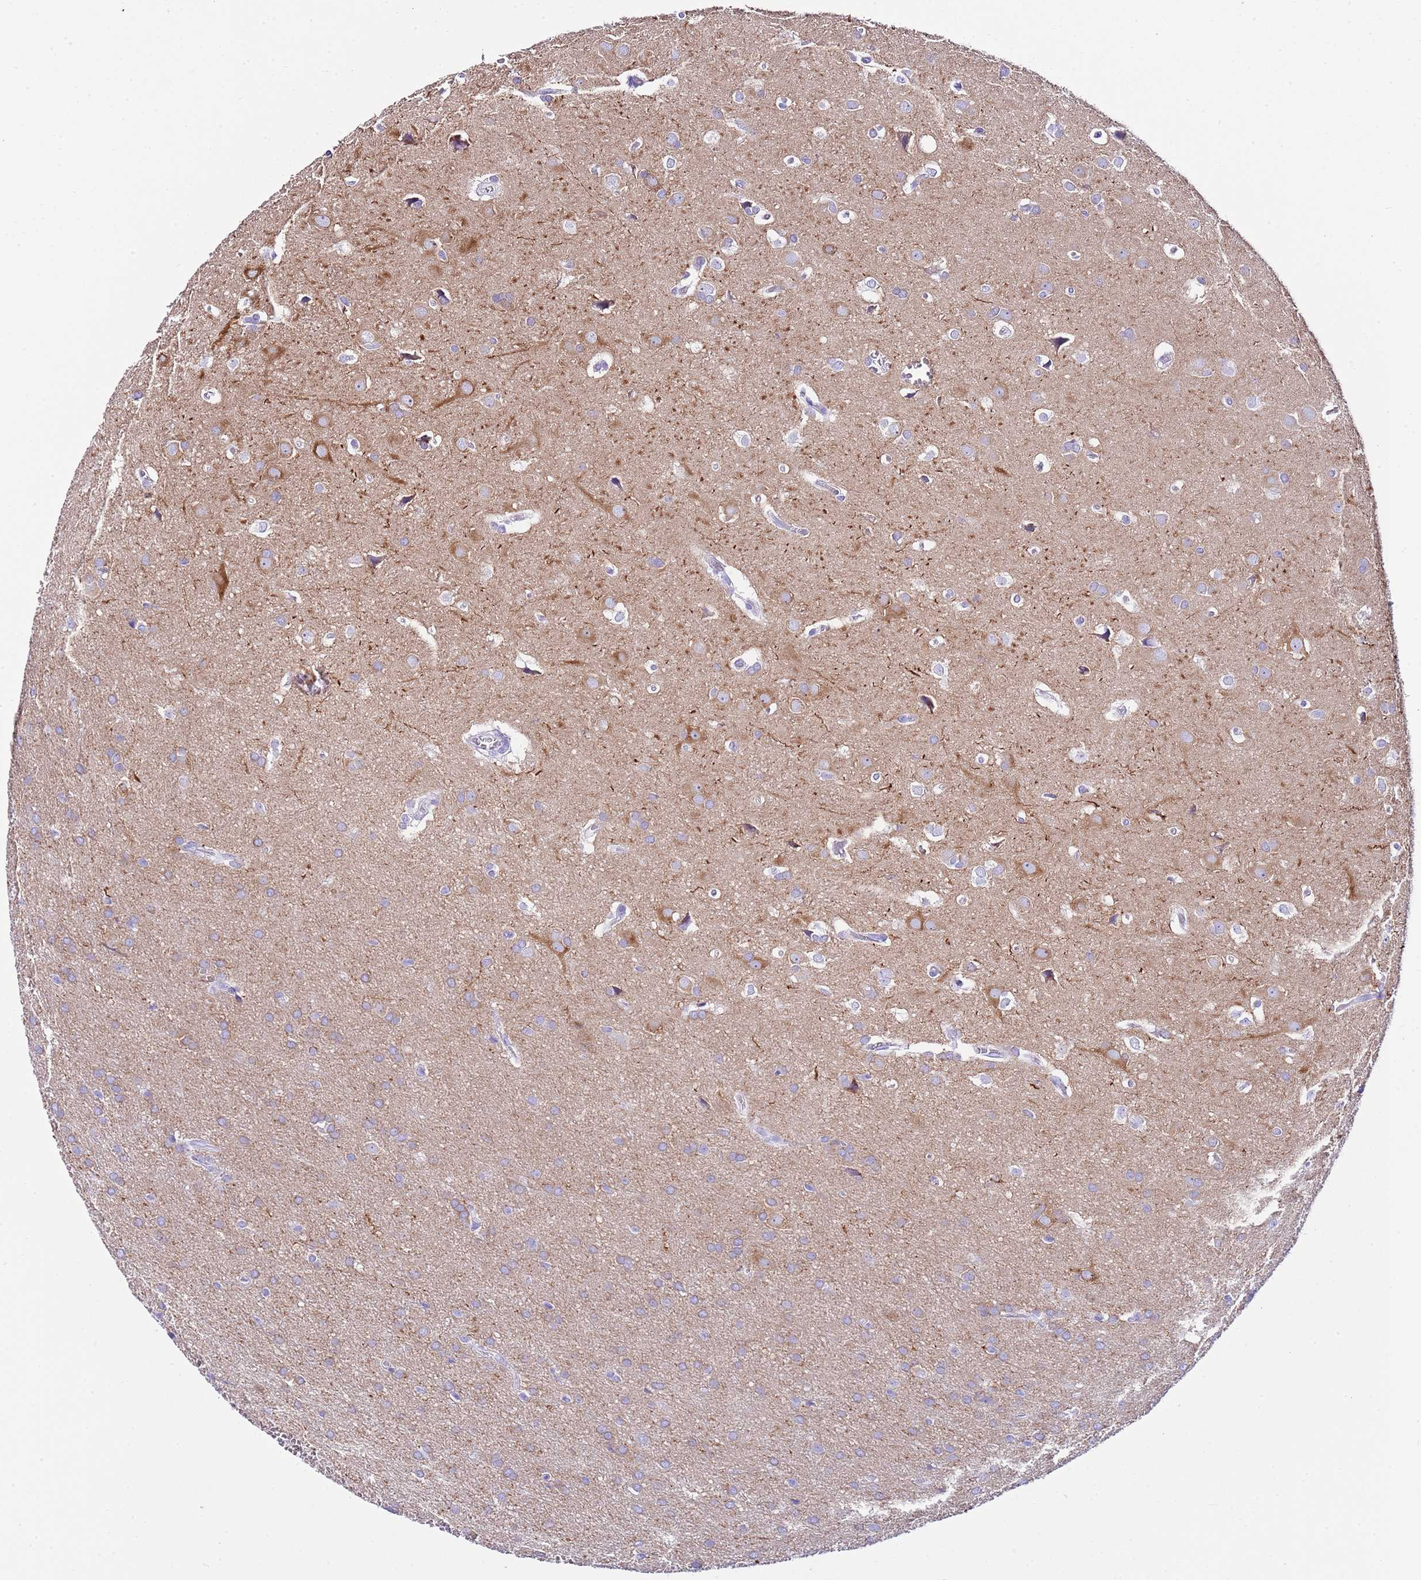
{"staining": {"intensity": "negative", "quantity": "none", "location": "none"}, "tissue": "glioma", "cell_type": "Tumor cells", "image_type": "cancer", "snomed": [{"axis": "morphology", "description": "Glioma, malignant, Low grade"}, {"axis": "topography", "description": "Brain"}], "caption": "A histopathology image of low-grade glioma (malignant) stained for a protein shows no brown staining in tumor cells. (DAB (3,3'-diaminobenzidine) IHC visualized using brightfield microscopy, high magnification).", "gene": "KCNC1", "patient": {"sex": "female", "age": 32}}